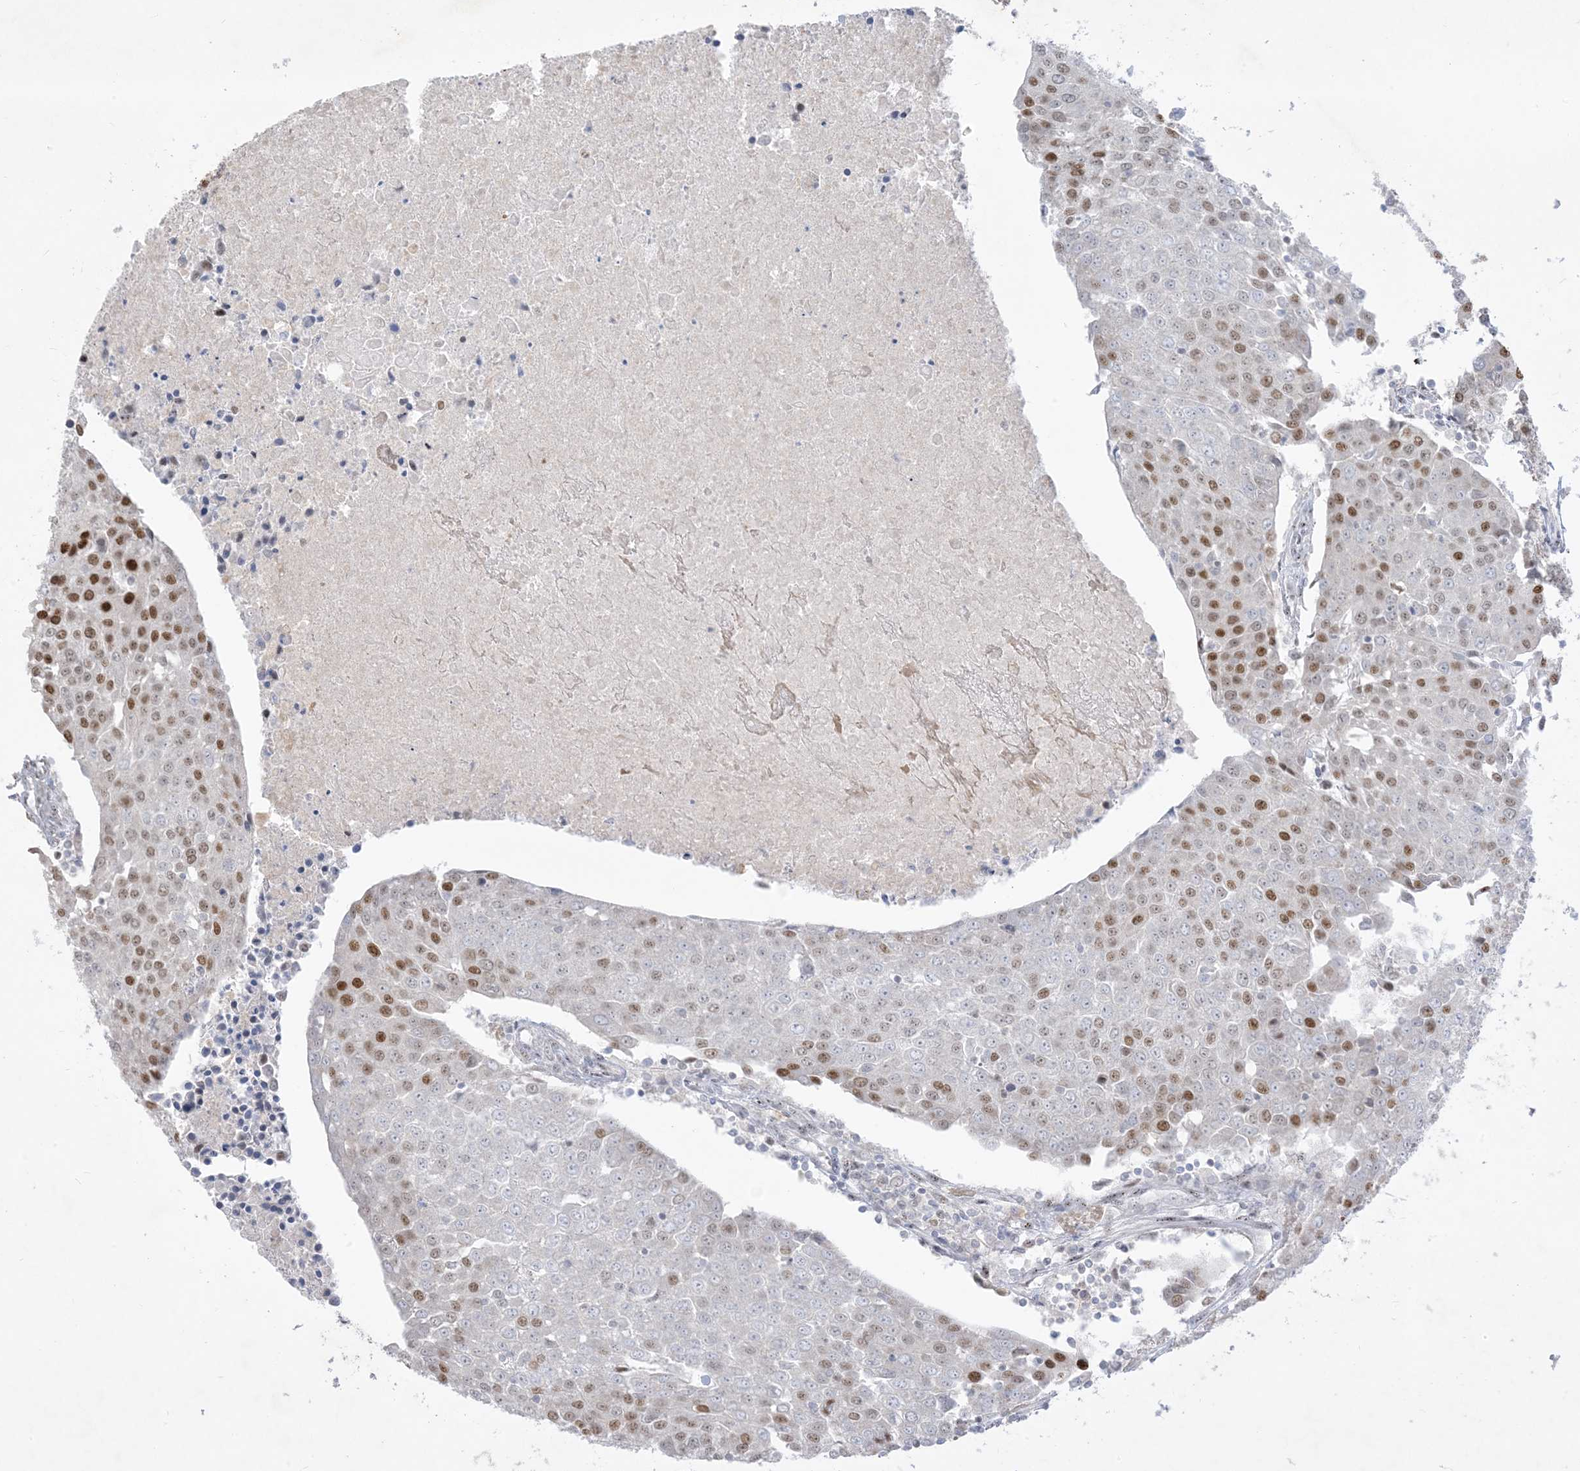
{"staining": {"intensity": "moderate", "quantity": "25%-75%", "location": "nuclear"}, "tissue": "urothelial cancer", "cell_type": "Tumor cells", "image_type": "cancer", "snomed": [{"axis": "morphology", "description": "Urothelial carcinoma, High grade"}, {"axis": "topography", "description": "Urinary bladder"}], "caption": "High-grade urothelial carcinoma stained with immunohistochemistry exhibits moderate nuclear positivity in about 25%-75% of tumor cells. (DAB = brown stain, brightfield microscopy at high magnification).", "gene": "BHLHE40", "patient": {"sex": "female", "age": 85}}